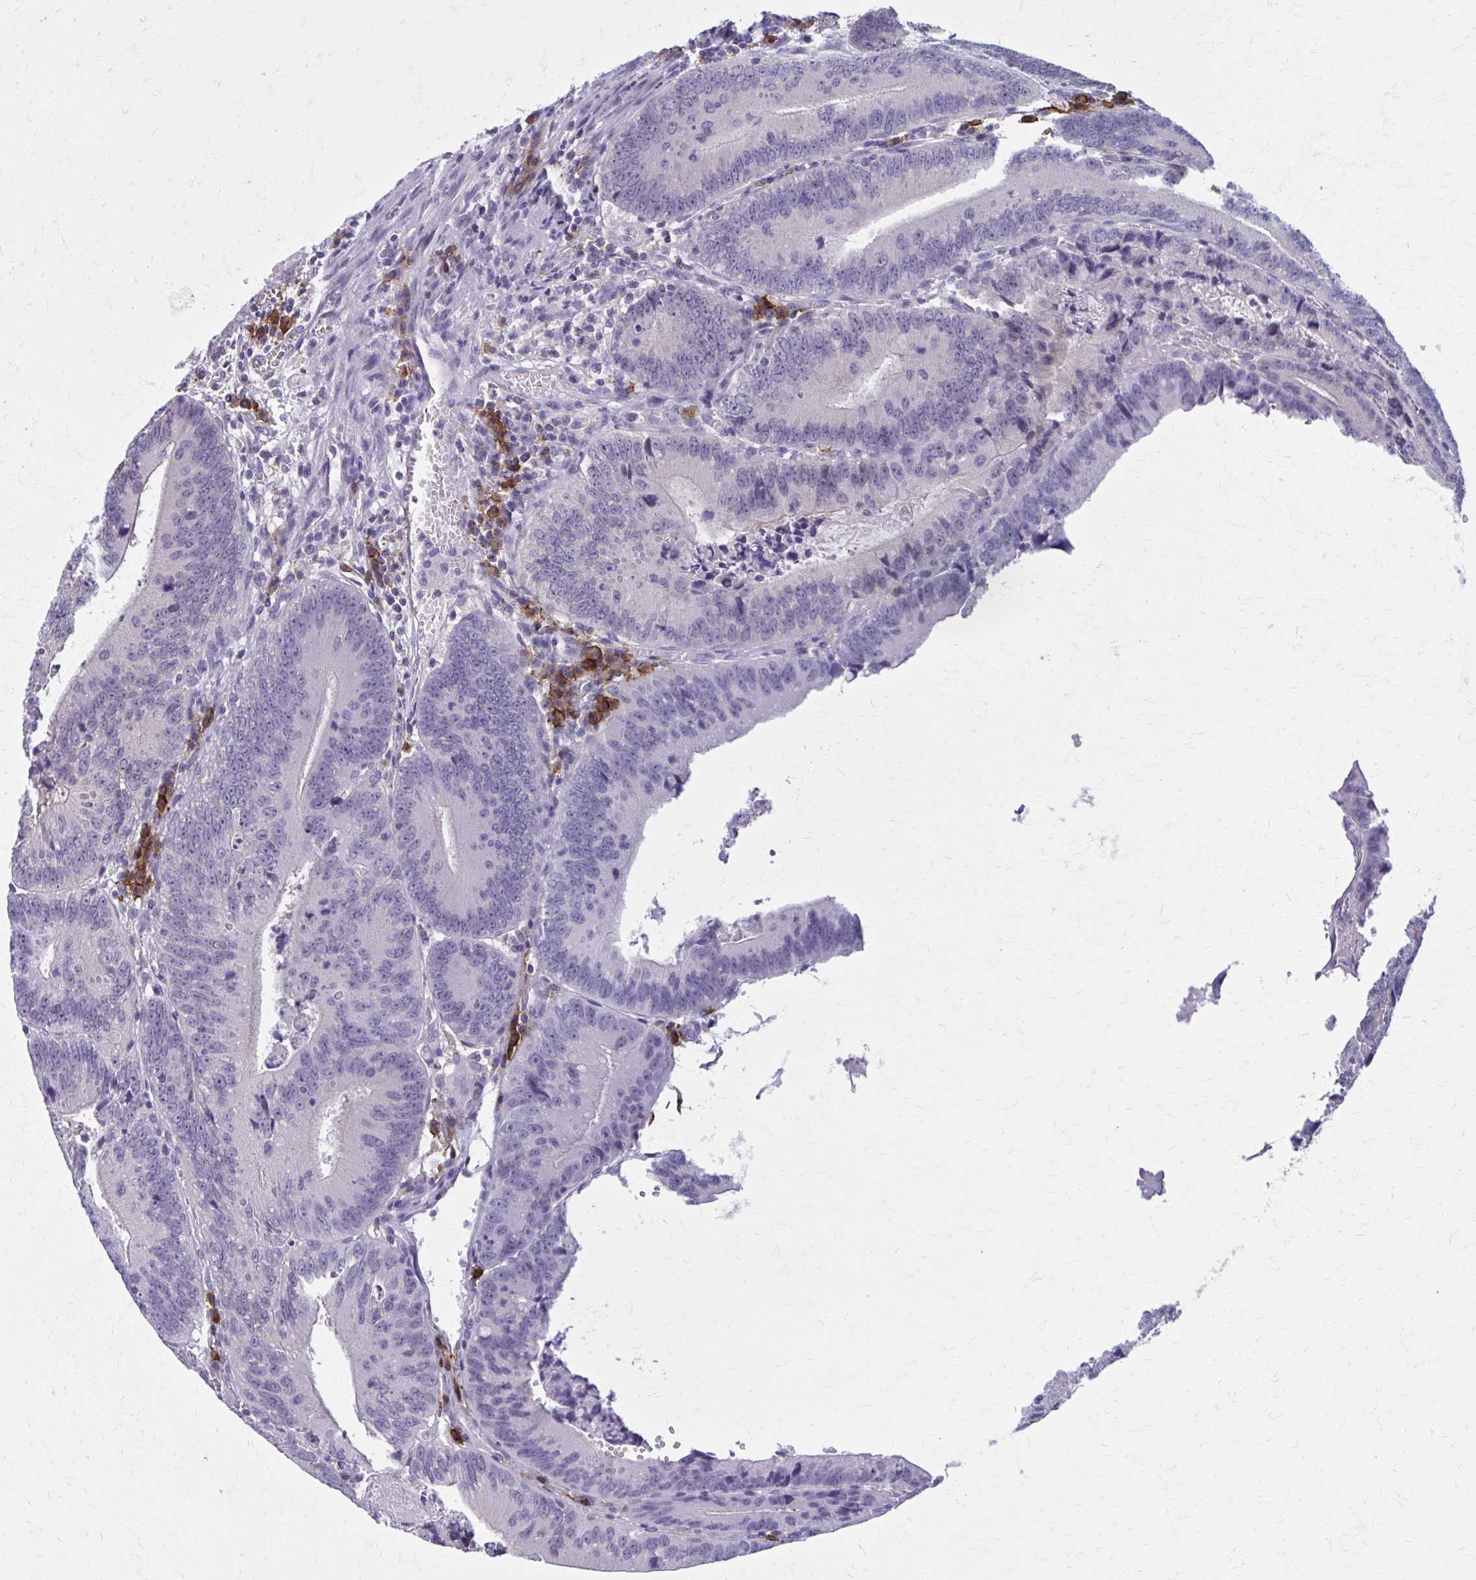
{"staining": {"intensity": "negative", "quantity": "none", "location": "none"}, "tissue": "colorectal cancer", "cell_type": "Tumor cells", "image_type": "cancer", "snomed": [{"axis": "morphology", "description": "Adenocarcinoma, NOS"}, {"axis": "topography", "description": "Rectum"}], "caption": "High magnification brightfield microscopy of colorectal cancer stained with DAB (3,3'-diaminobenzidine) (brown) and counterstained with hematoxylin (blue): tumor cells show no significant positivity.", "gene": "CD38", "patient": {"sex": "female", "age": 81}}